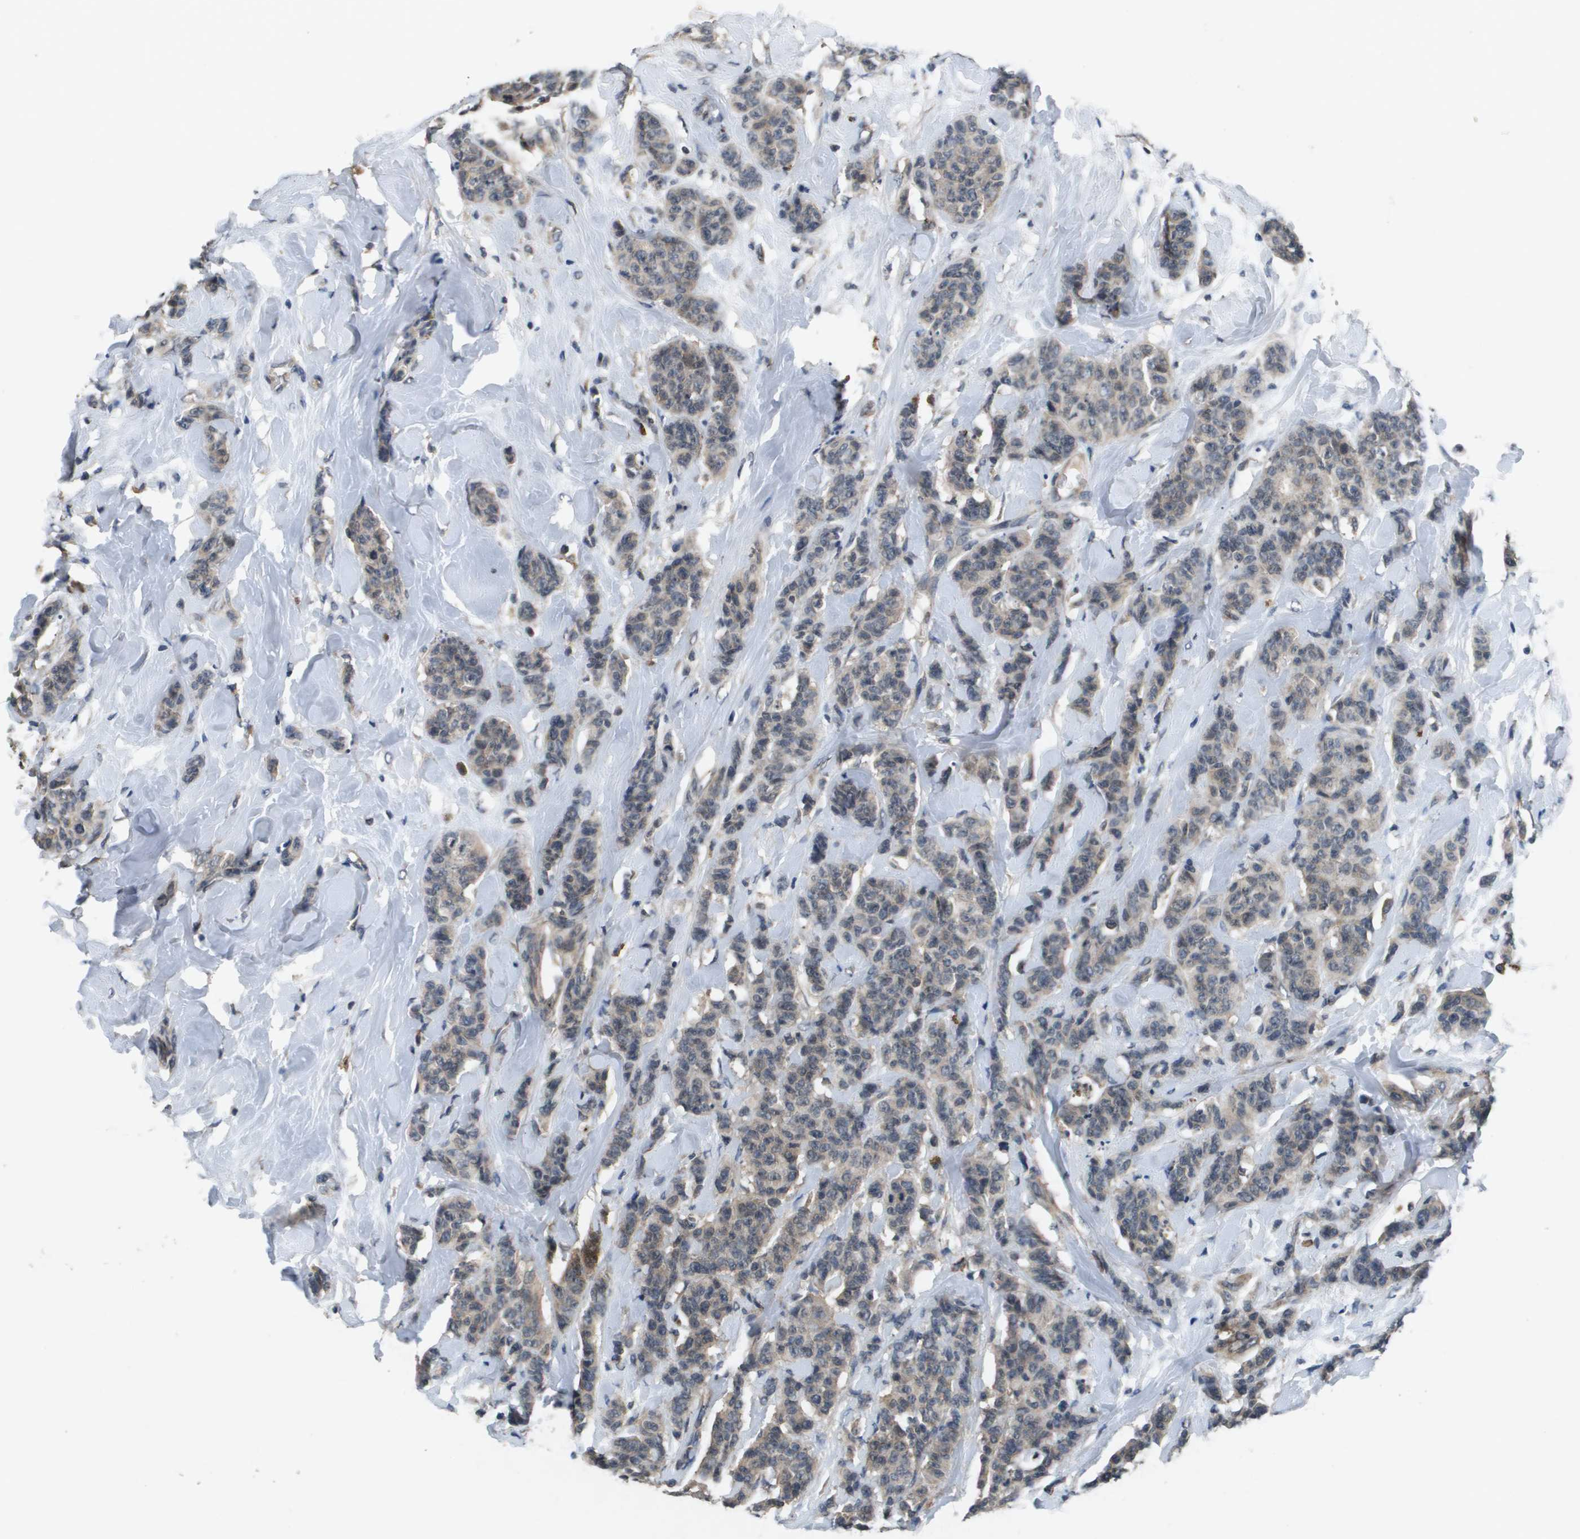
{"staining": {"intensity": "weak", "quantity": "25%-75%", "location": "cytoplasmic/membranous"}, "tissue": "breast cancer", "cell_type": "Tumor cells", "image_type": "cancer", "snomed": [{"axis": "morphology", "description": "Normal tissue, NOS"}, {"axis": "morphology", "description": "Duct carcinoma"}, {"axis": "topography", "description": "Breast"}], "caption": "This is a photomicrograph of immunohistochemistry staining of breast intraductal carcinoma, which shows weak positivity in the cytoplasmic/membranous of tumor cells.", "gene": "PROC", "patient": {"sex": "female", "age": 40}}